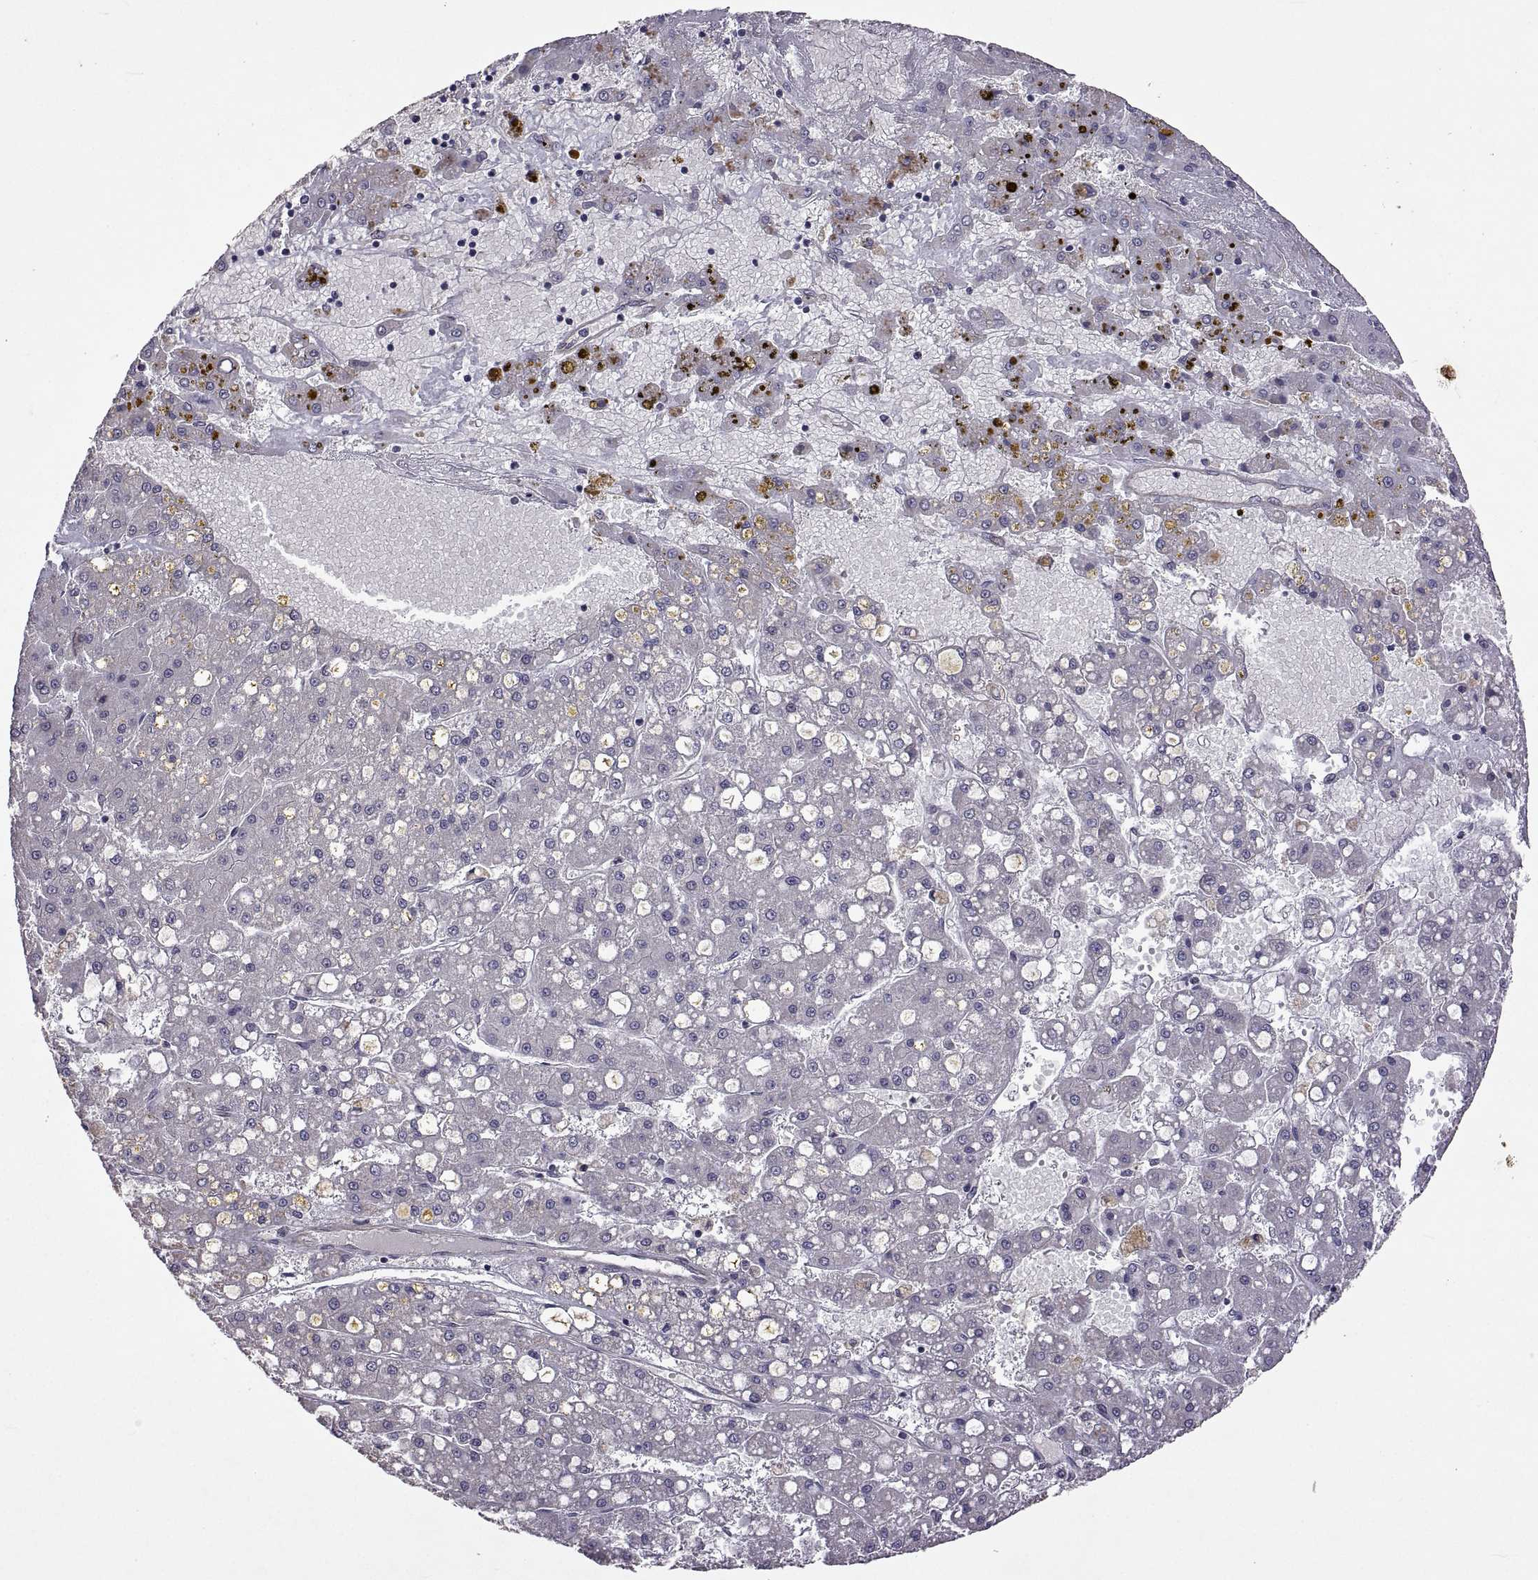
{"staining": {"intensity": "negative", "quantity": "none", "location": "none"}, "tissue": "liver cancer", "cell_type": "Tumor cells", "image_type": "cancer", "snomed": [{"axis": "morphology", "description": "Carcinoma, Hepatocellular, NOS"}, {"axis": "topography", "description": "Liver"}], "caption": "Tumor cells are negative for brown protein staining in liver cancer. The staining is performed using DAB (3,3'-diaminobenzidine) brown chromogen with nuclei counter-stained in using hematoxylin.", "gene": "LAMA1", "patient": {"sex": "male", "age": 67}}